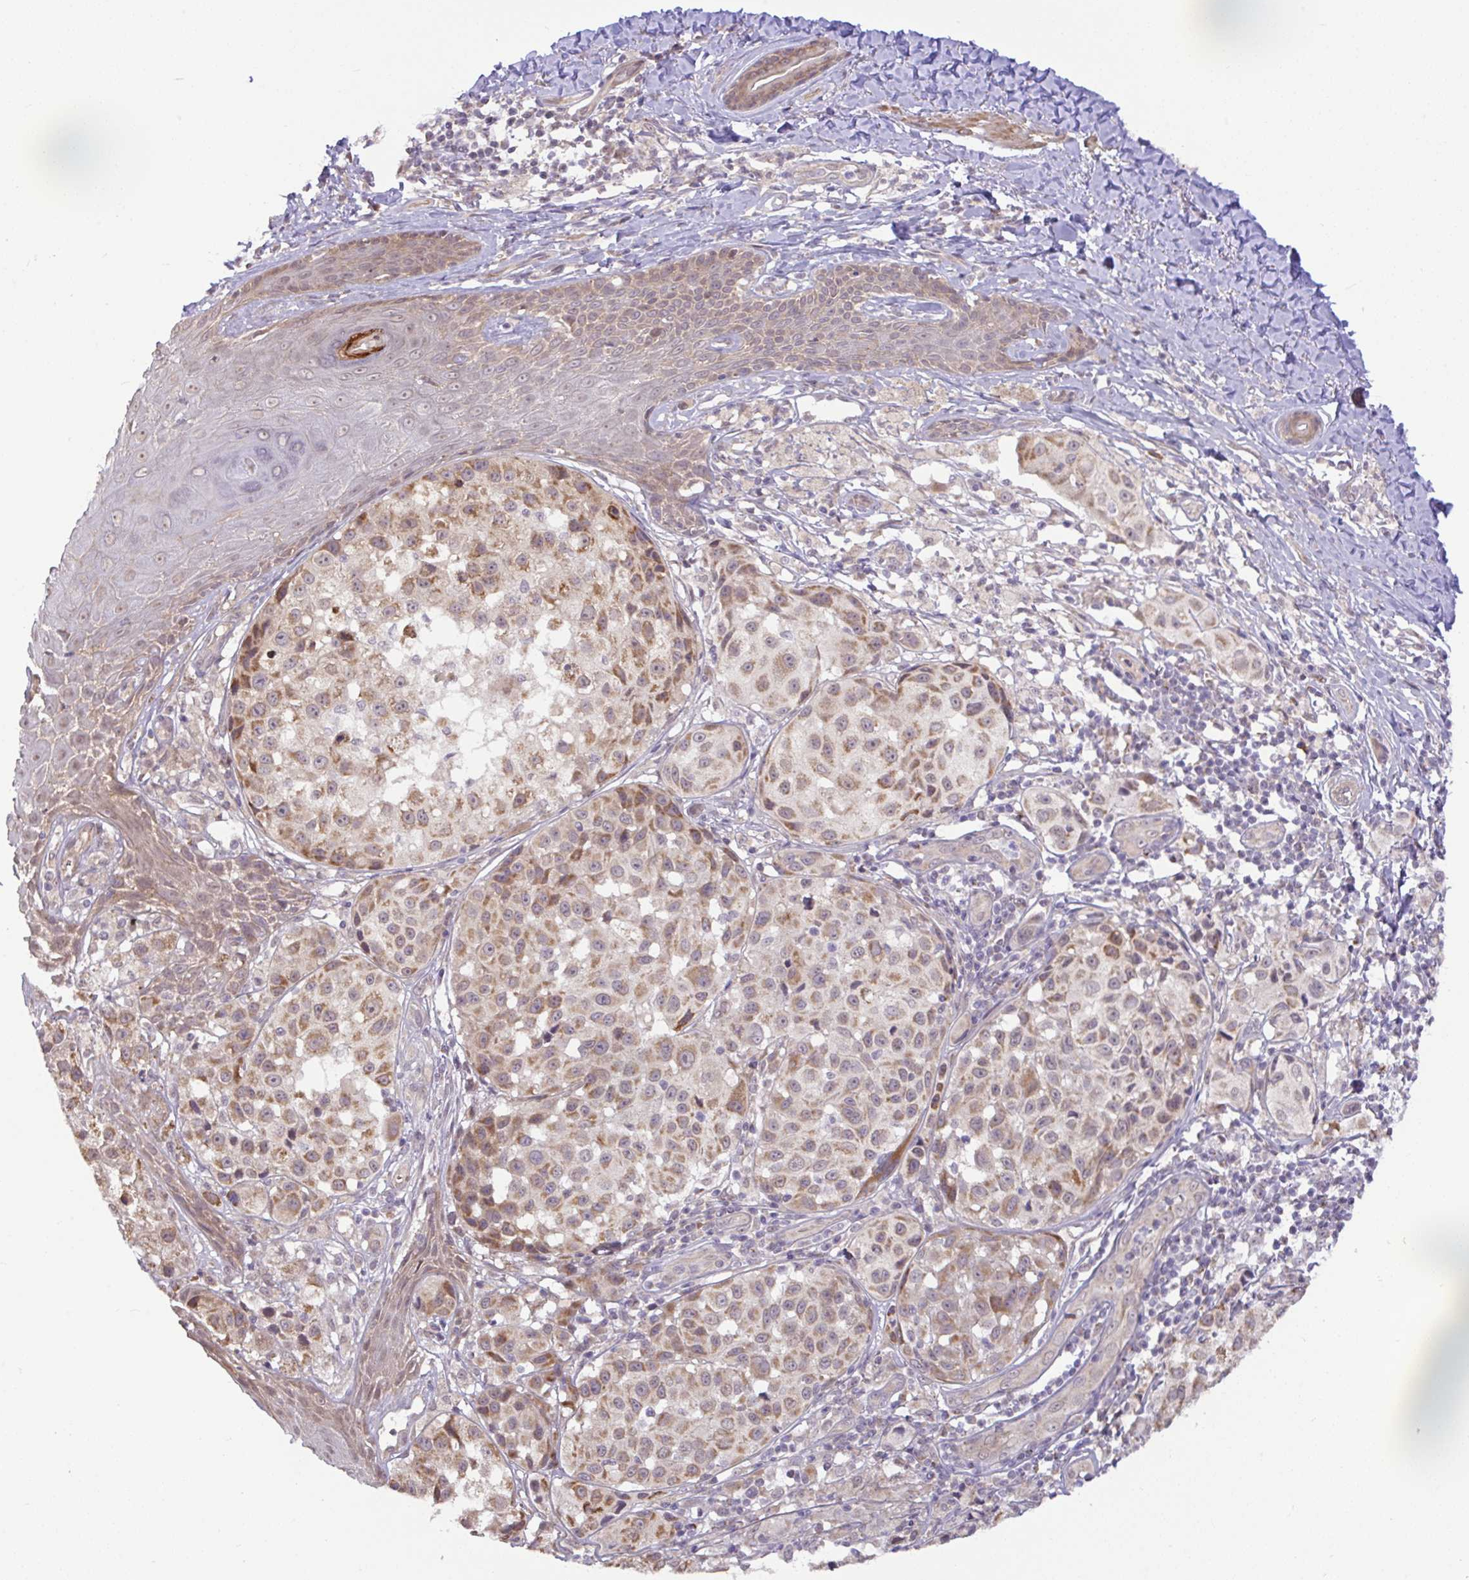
{"staining": {"intensity": "moderate", "quantity": ">75%", "location": "cytoplasmic/membranous"}, "tissue": "melanoma", "cell_type": "Tumor cells", "image_type": "cancer", "snomed": [{"axis": "morphology", "description": "Malignant melanoma, NOS"}, {"axis": "topography", "description": "Skin"}], "caption": "Immunohistochemical staining of human malignant melanoma shows medium levels of moderate cytoplasmic/membranous protein staining in approximately >75% of tumor cells.", "gene": "DLEU7", "patient": {"sex": "male", "age": 39}}